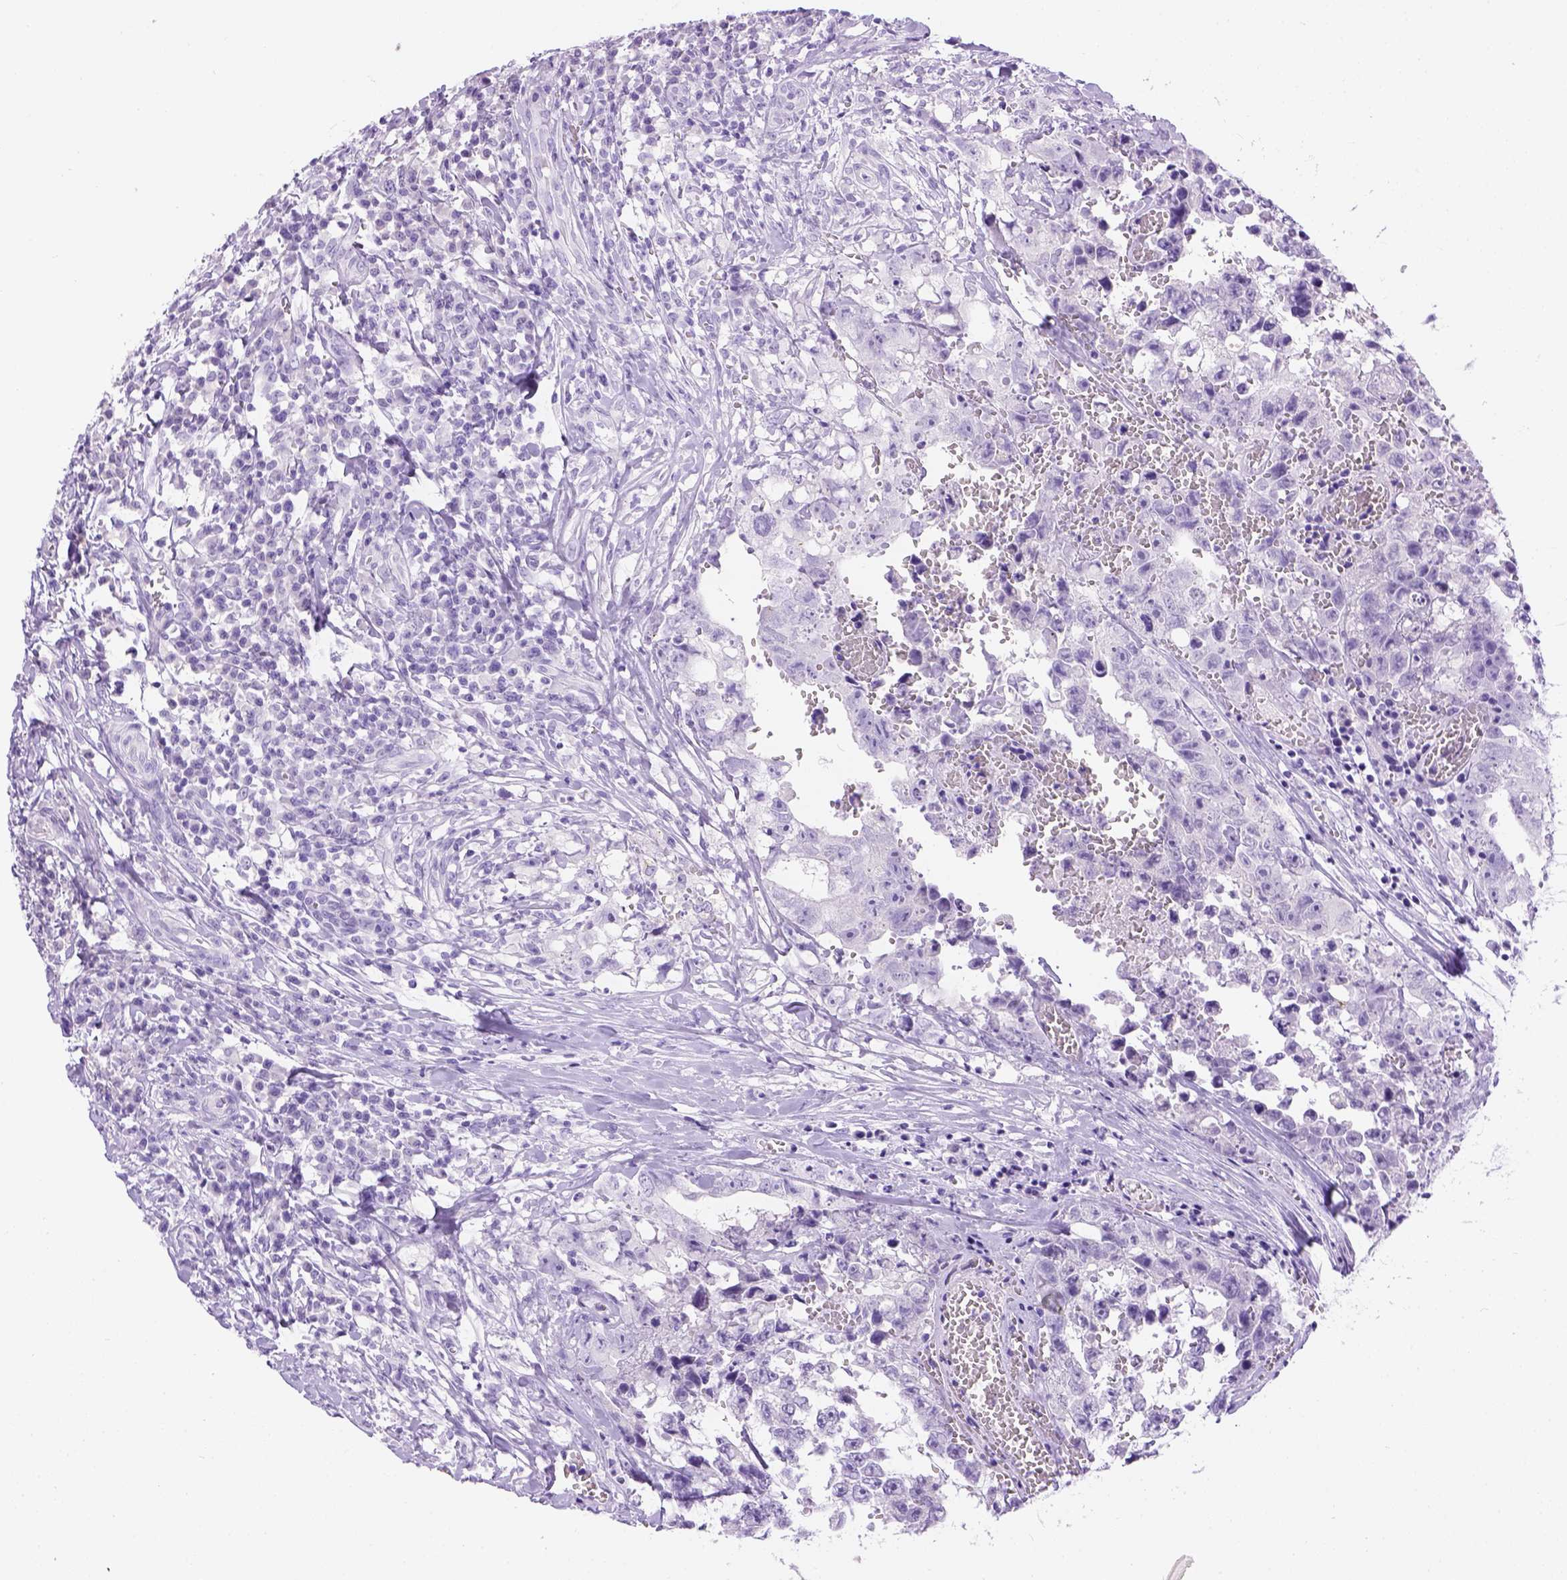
{"staining": {"intensity": "negative", "quantity": "none", "location": "none"}, "tissue": "testis cancer", "cell_type": "Tumor cells", "image_type": "cancer", "snomed": [{"axis": "morphology", "description": "Carcinoma, Embryonal, NOS"}, {"axis": "topography", "description": "Testis"}], "caption": "The micrograph demonstrates no significant expression in tumor cells of testis cancer (embryonal carcinoma). (DAB immunohistochemistry (IHC) with hematoxylin counter stain).", "gene": "TMEM38A", "patient": {"sex": "male", "age": 36}}